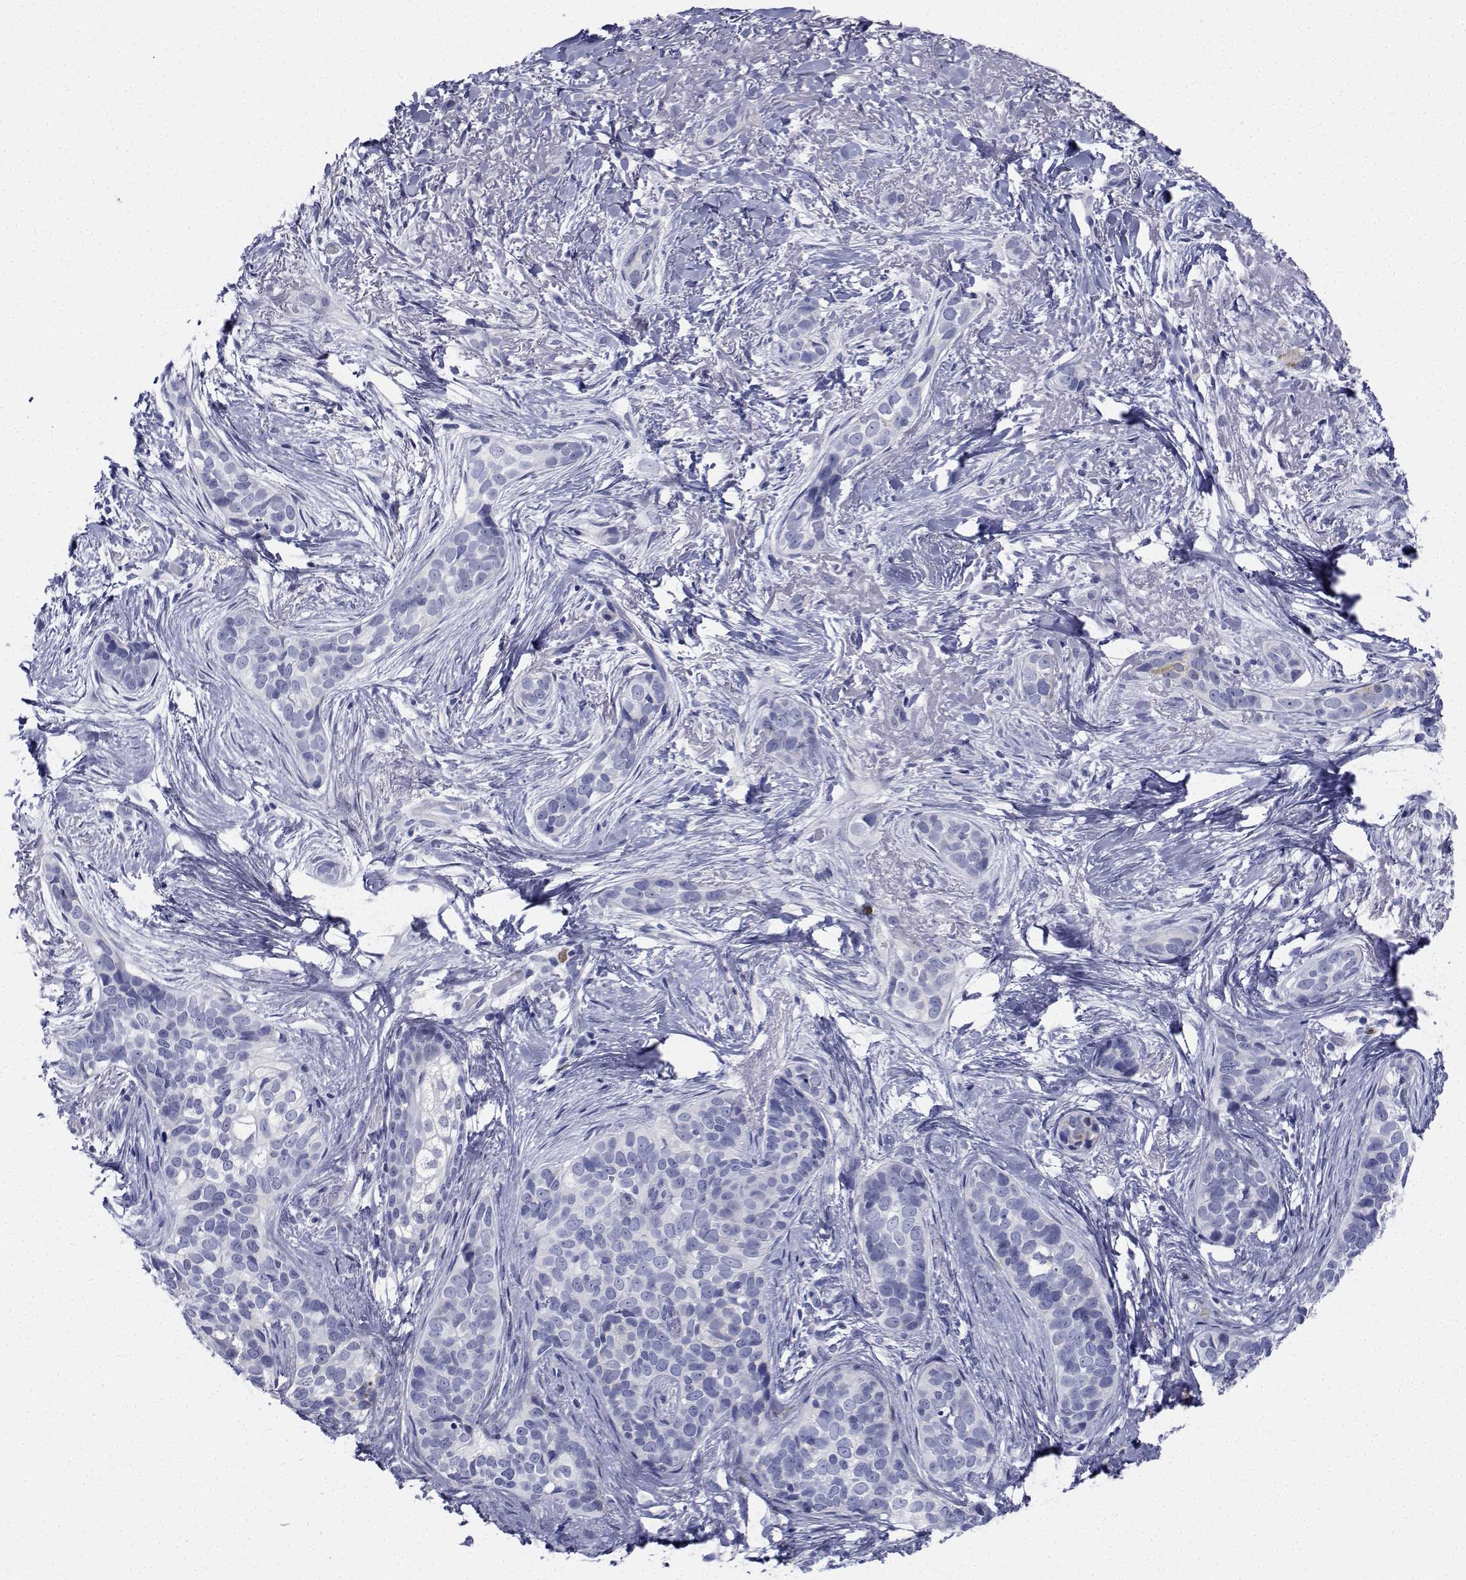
{"staining": {"intensity": "negative", "quantity": "none", "location": "none"}, "tissue": "skin cancer", "cell_type": "Tumor cells", "image_type": "cancer", "snomed": [{"axis": "morphology", "description": "Basal cell carcinoma"}, {"axis": "topography", "description": "Skin"}], "caption": "Skin cancer stained for a protein using immunohistochemistry displays no staining tumor cells.", "gene": "PLXNA4", "patient": {"sex": "male", "age": 87}}